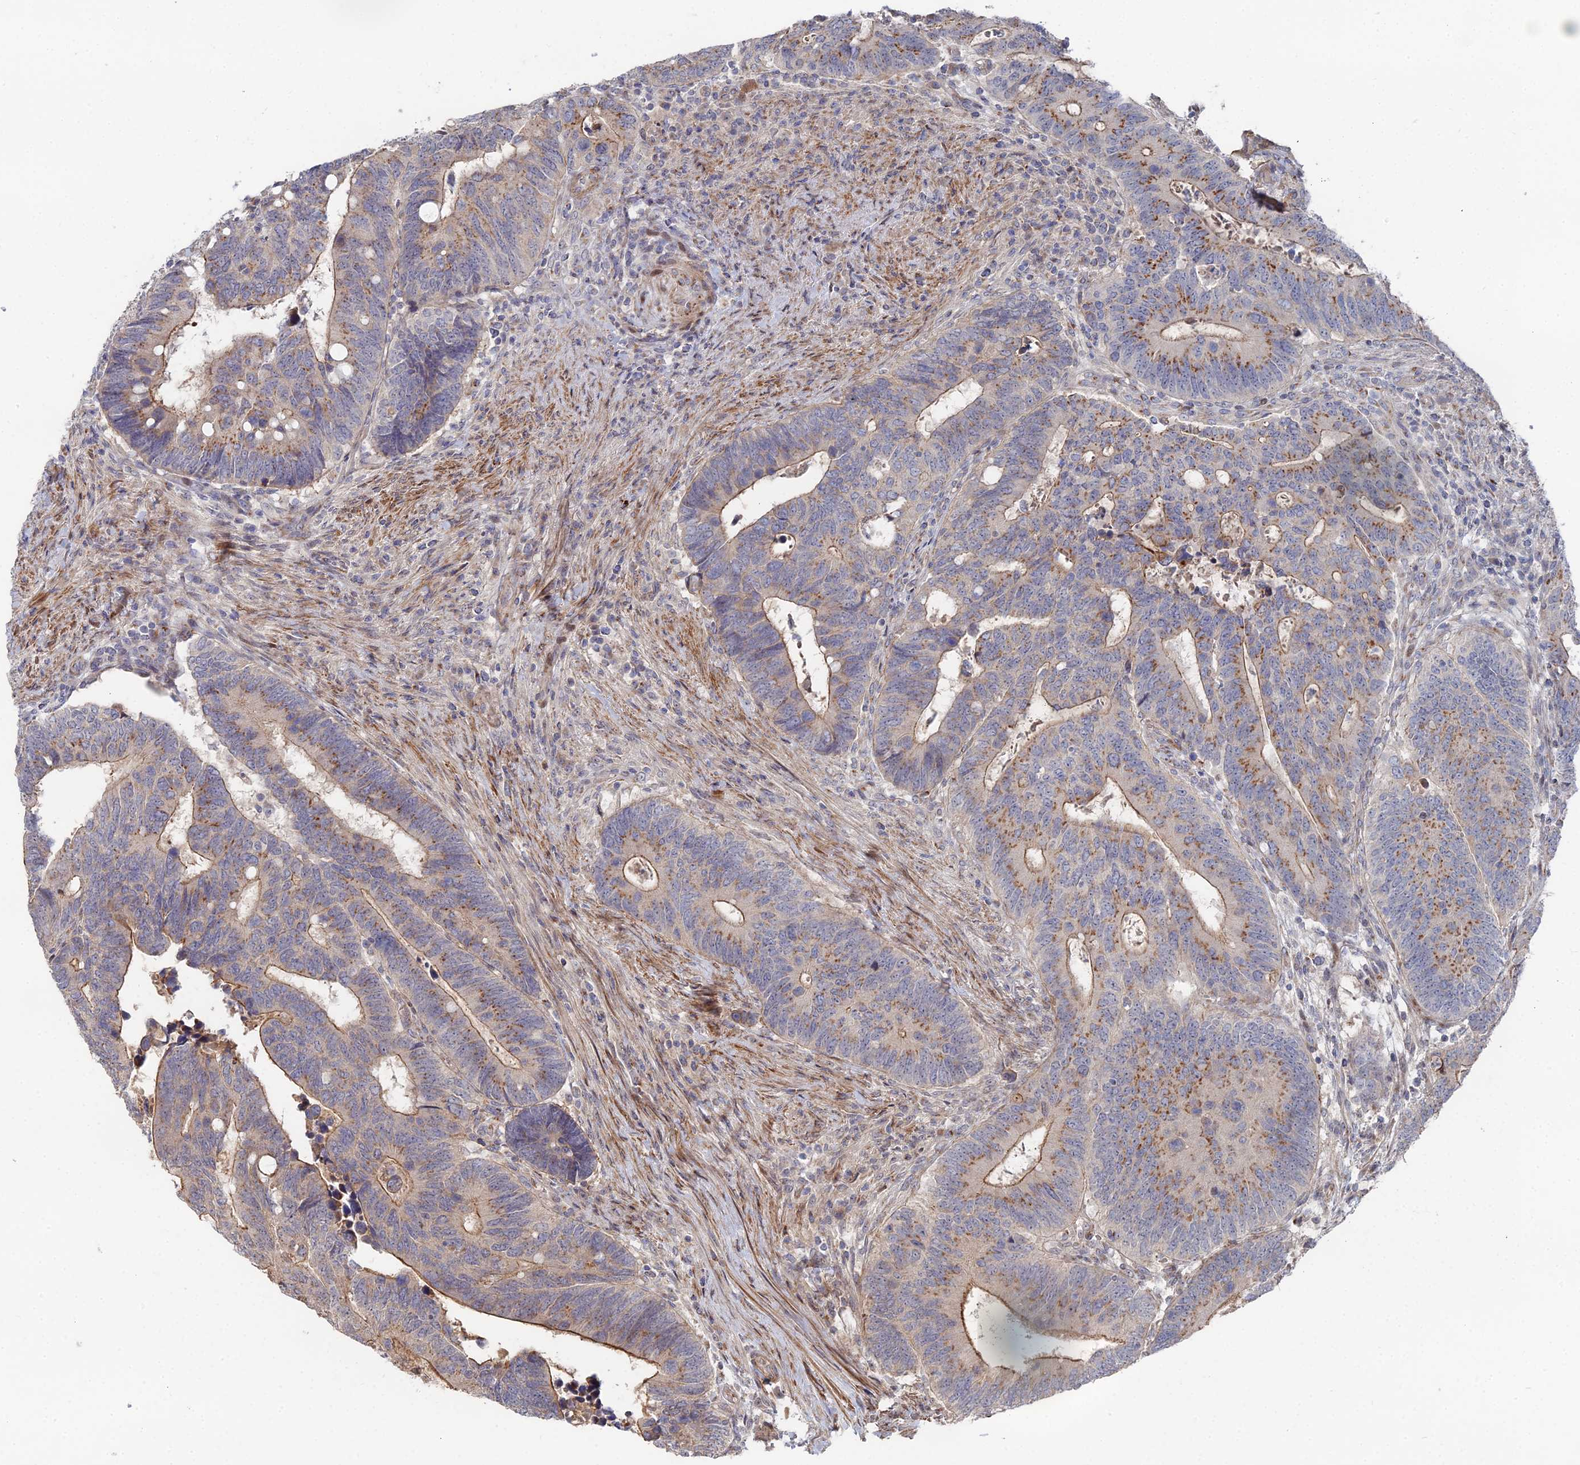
{"staining": {"intensity": "moderate", "quantity": ">75%", "location": "cytoplasmic/membranous"}, "tissue": "colorectal cancer", "cell_type": "Tumor cells", "image_type": "cancer", "snomed": [{"axis": "morphology", "description": "Adenocarcinoma, NOS"}, {"axis": "topography", "description": "Colon"}], "caption": "Immunohistochemistry histopathology image of neoplastic tissue: colorectal cancer (adenocarcinoma) stained using IHC displays medium levels of moderate protein expression localized specifically in the cytoplasmic/membranous of tumor cells, appearing as a cytoplasmic/membranous brown color.", "gene": "SGMS1", "patient": {"sex": "male", "age": 87}}